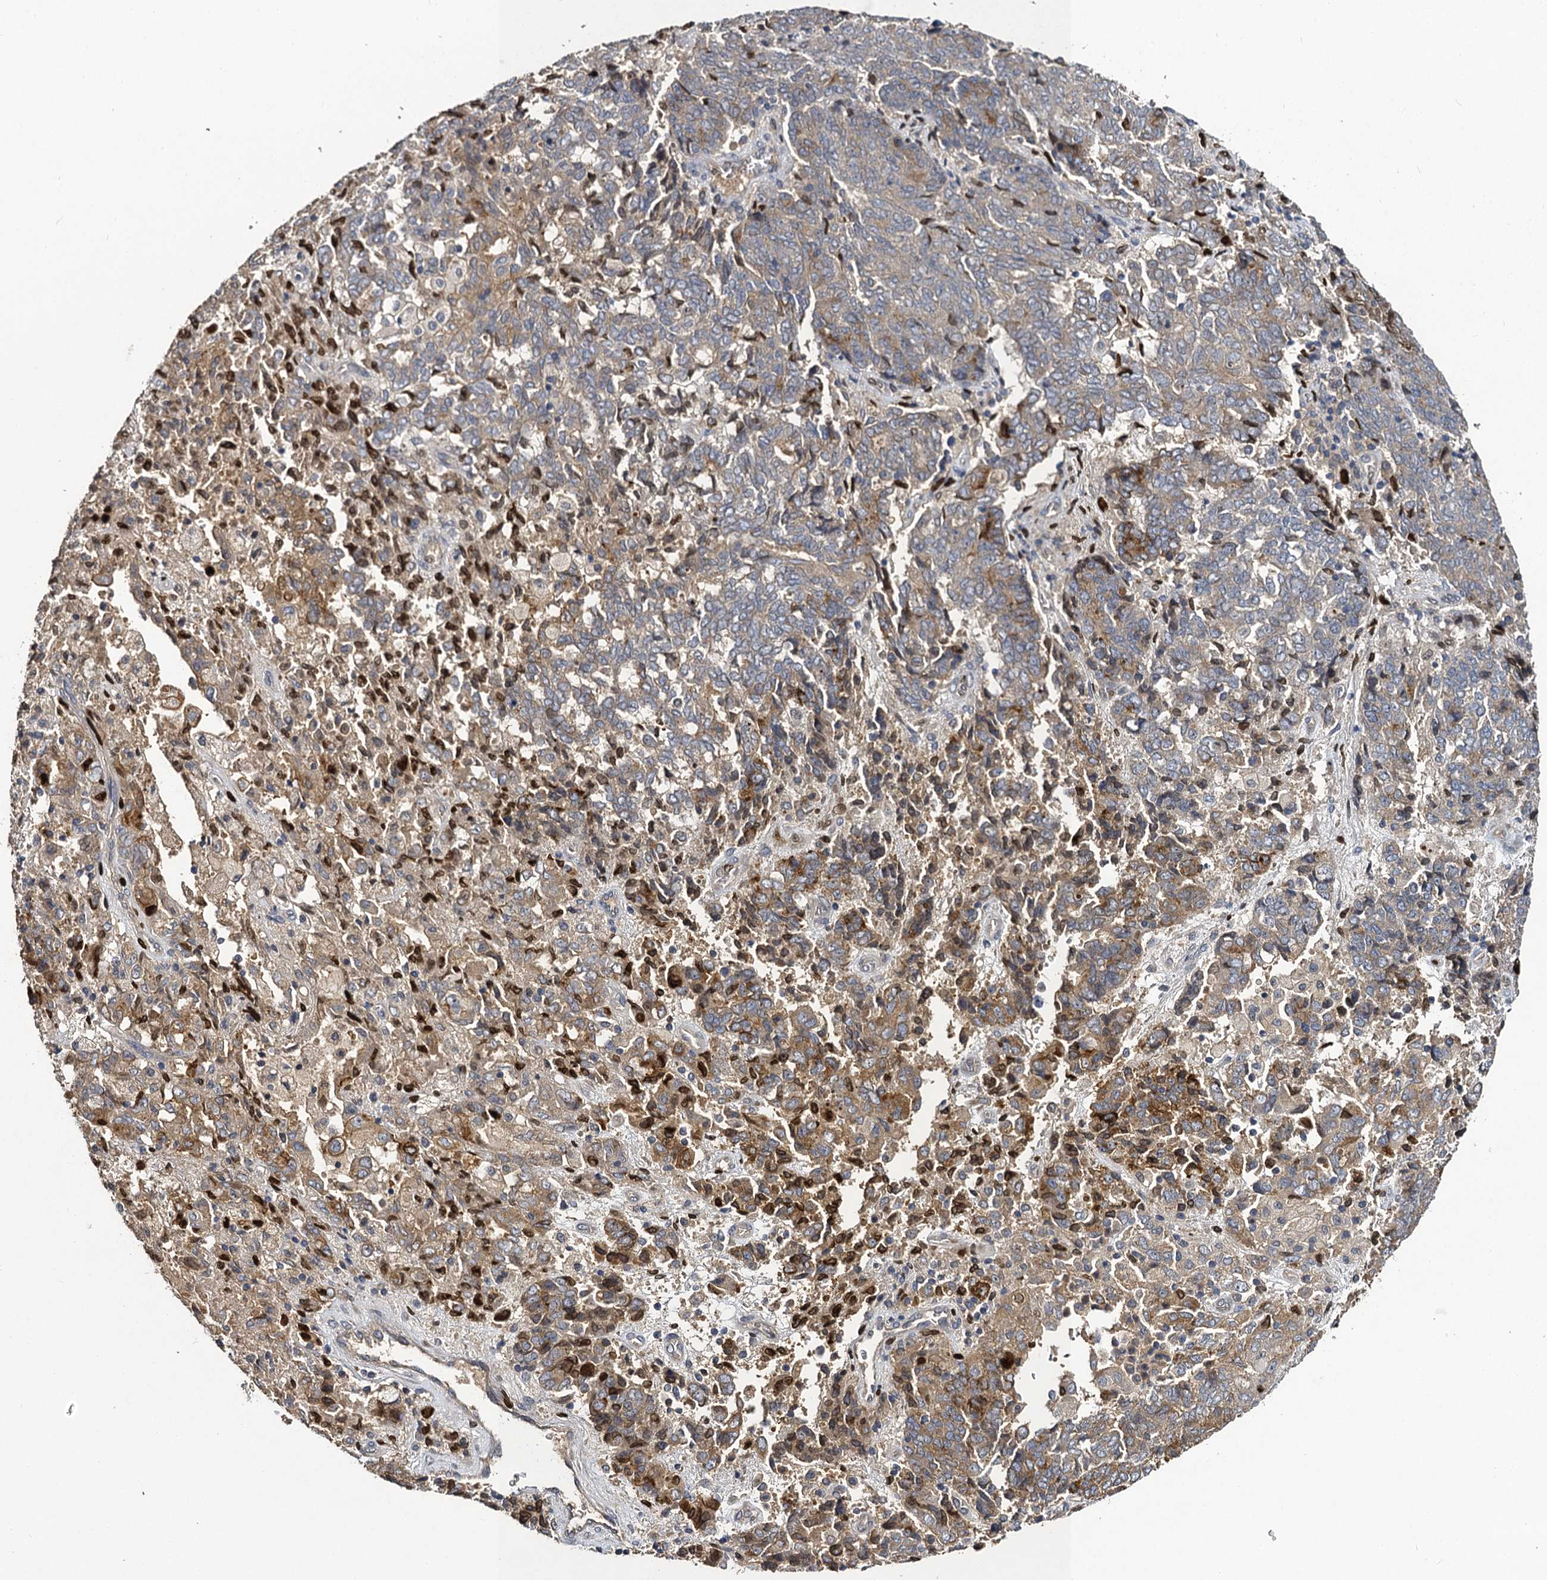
{"staining": {"intensity": "moderate", "quantity": "<25%", "location": "cytoplasmic/membranous"}, "tissue": "endometrial cancer", "cell_type": "Tumor cells", "image_type": "cancer", "snomed": [{"axis": "morphology", "description": "Adenocarcinoma, NOS"}, {"axis": "topography", "description": "Endometrium"}], "caption": "DAB immunohistochemical staining of endometrial adenocarcinoma reveals moderate cytoplasmic/membranous protein positivity in about <25% of tumor cells.", "gene": "SLC11A2", "patient": {"sex": "female", "age": 80}}